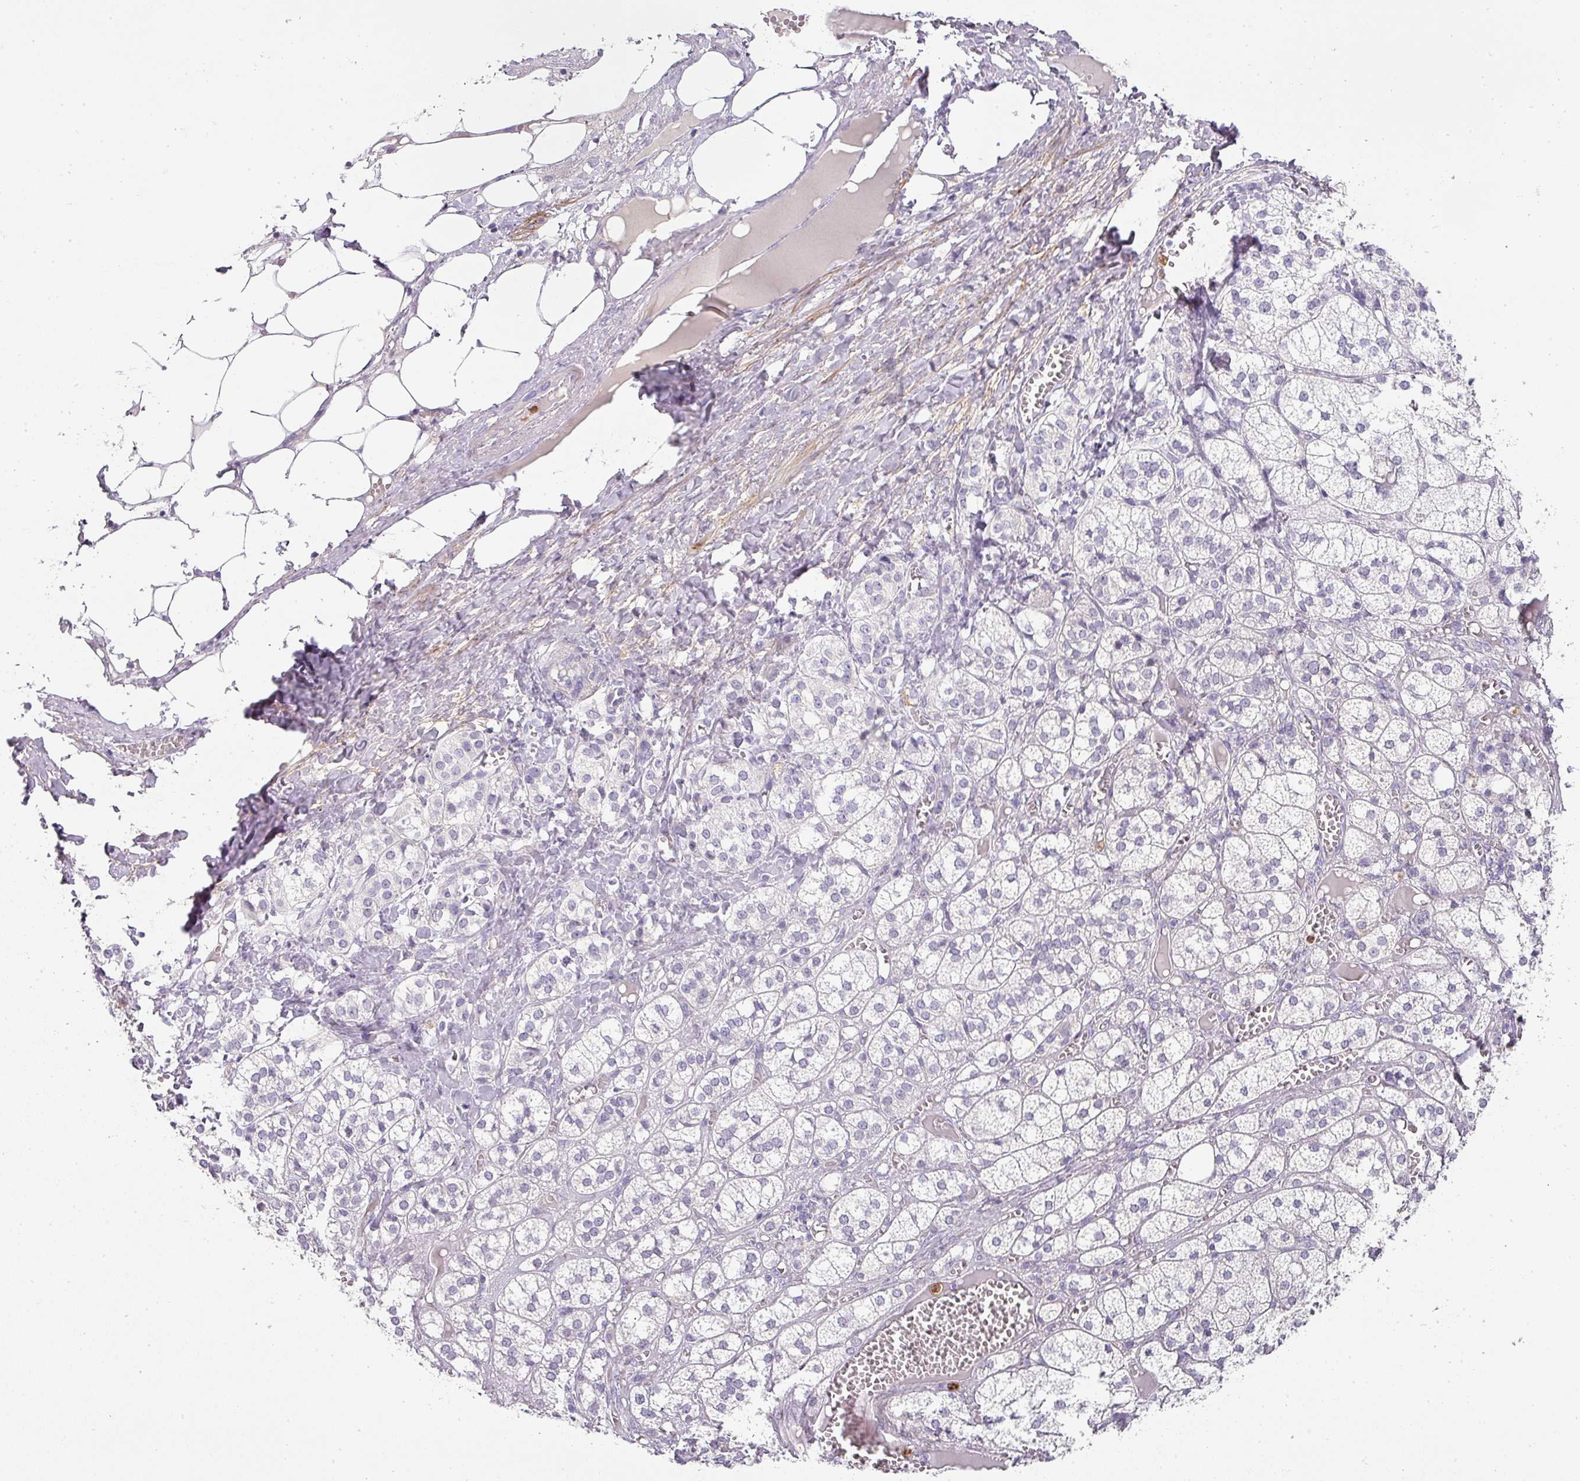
{"staining": {"intensity": "negative", "quantity": "none", "location": "none"}, "tissue": "adrenal gland", "cell_type": "Glandular cells", "image_type": "normal", "snomed": [{"axis": "morphology", "description": "Normal tissue, NOS"}, {"axis": "topography", "description": "Adrenal gland"}], "caption": "Immunohistochemistry (IHC) micrograph of benign adrenal gland: human adrenal gland stained with DAB demonstrates no significant protein expression in glandular cells. (Stains: DAB (3,3'-diaminobenzidine) IHC with hematoxylin counter stain, Microscopy: brightfield microscopy at high magnification).", "gene": "BTLA", "patient": {"sex": "female", "age": 61}}